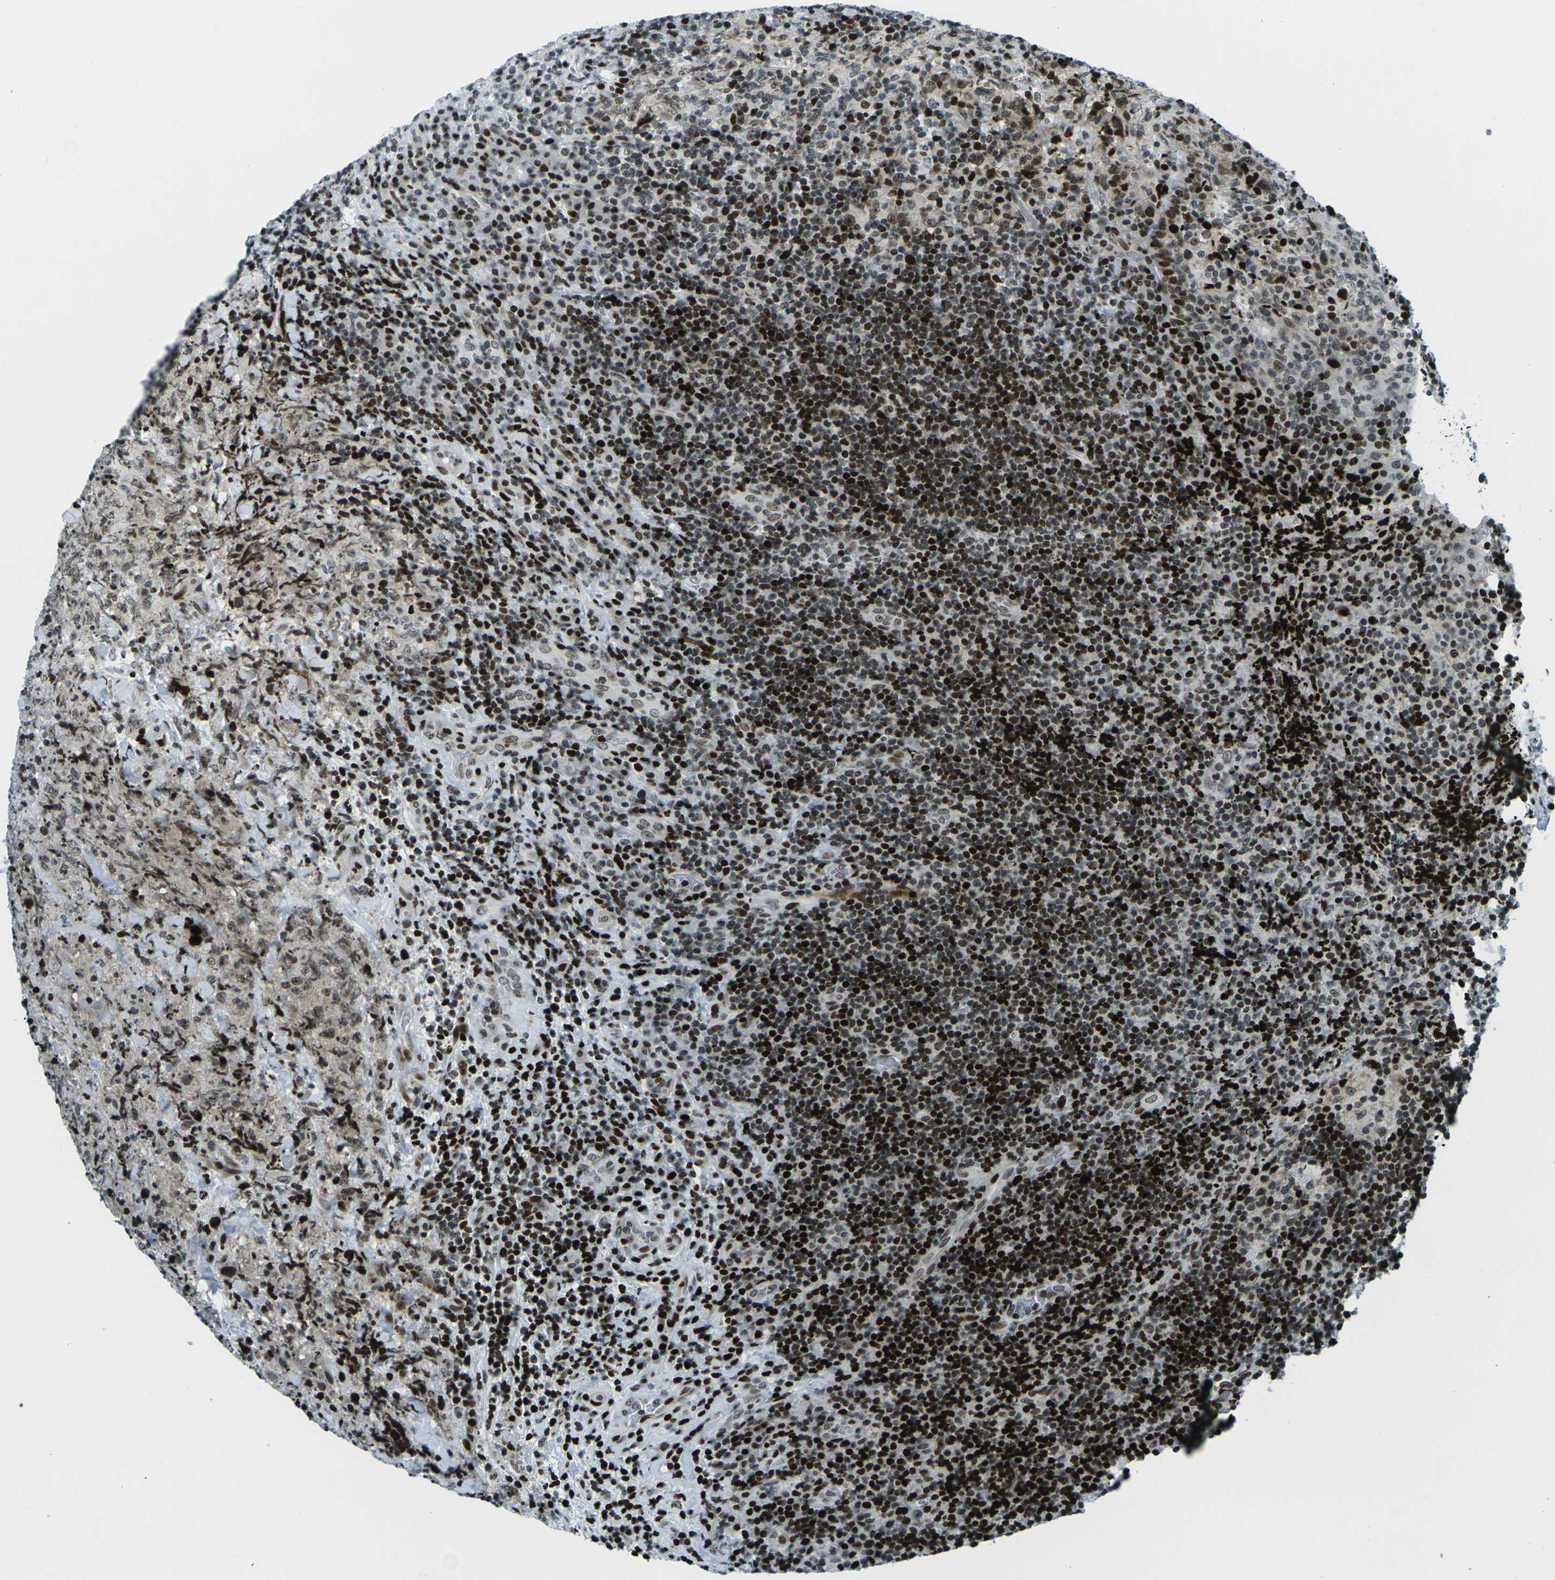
{"staining": {"intensity": "strong", "quantity": ">75%", "location": "nuclear"}, "tissue": "lymphoma", "cell_type": "Tumor cells", "image_type": "cancer", "snomed": [{"axis": "morphology", "description": "Malignant lymphoma, non-Hodgkin's type, High grade"}, {"axis": "topography", "description": "Tonsil"}], "caption": "Human lymphoma stained with a protein marker exhibits strong staining in tumor cells.", "gene": "H3-3A", "patient": {"sex": "female", "age": 36}}